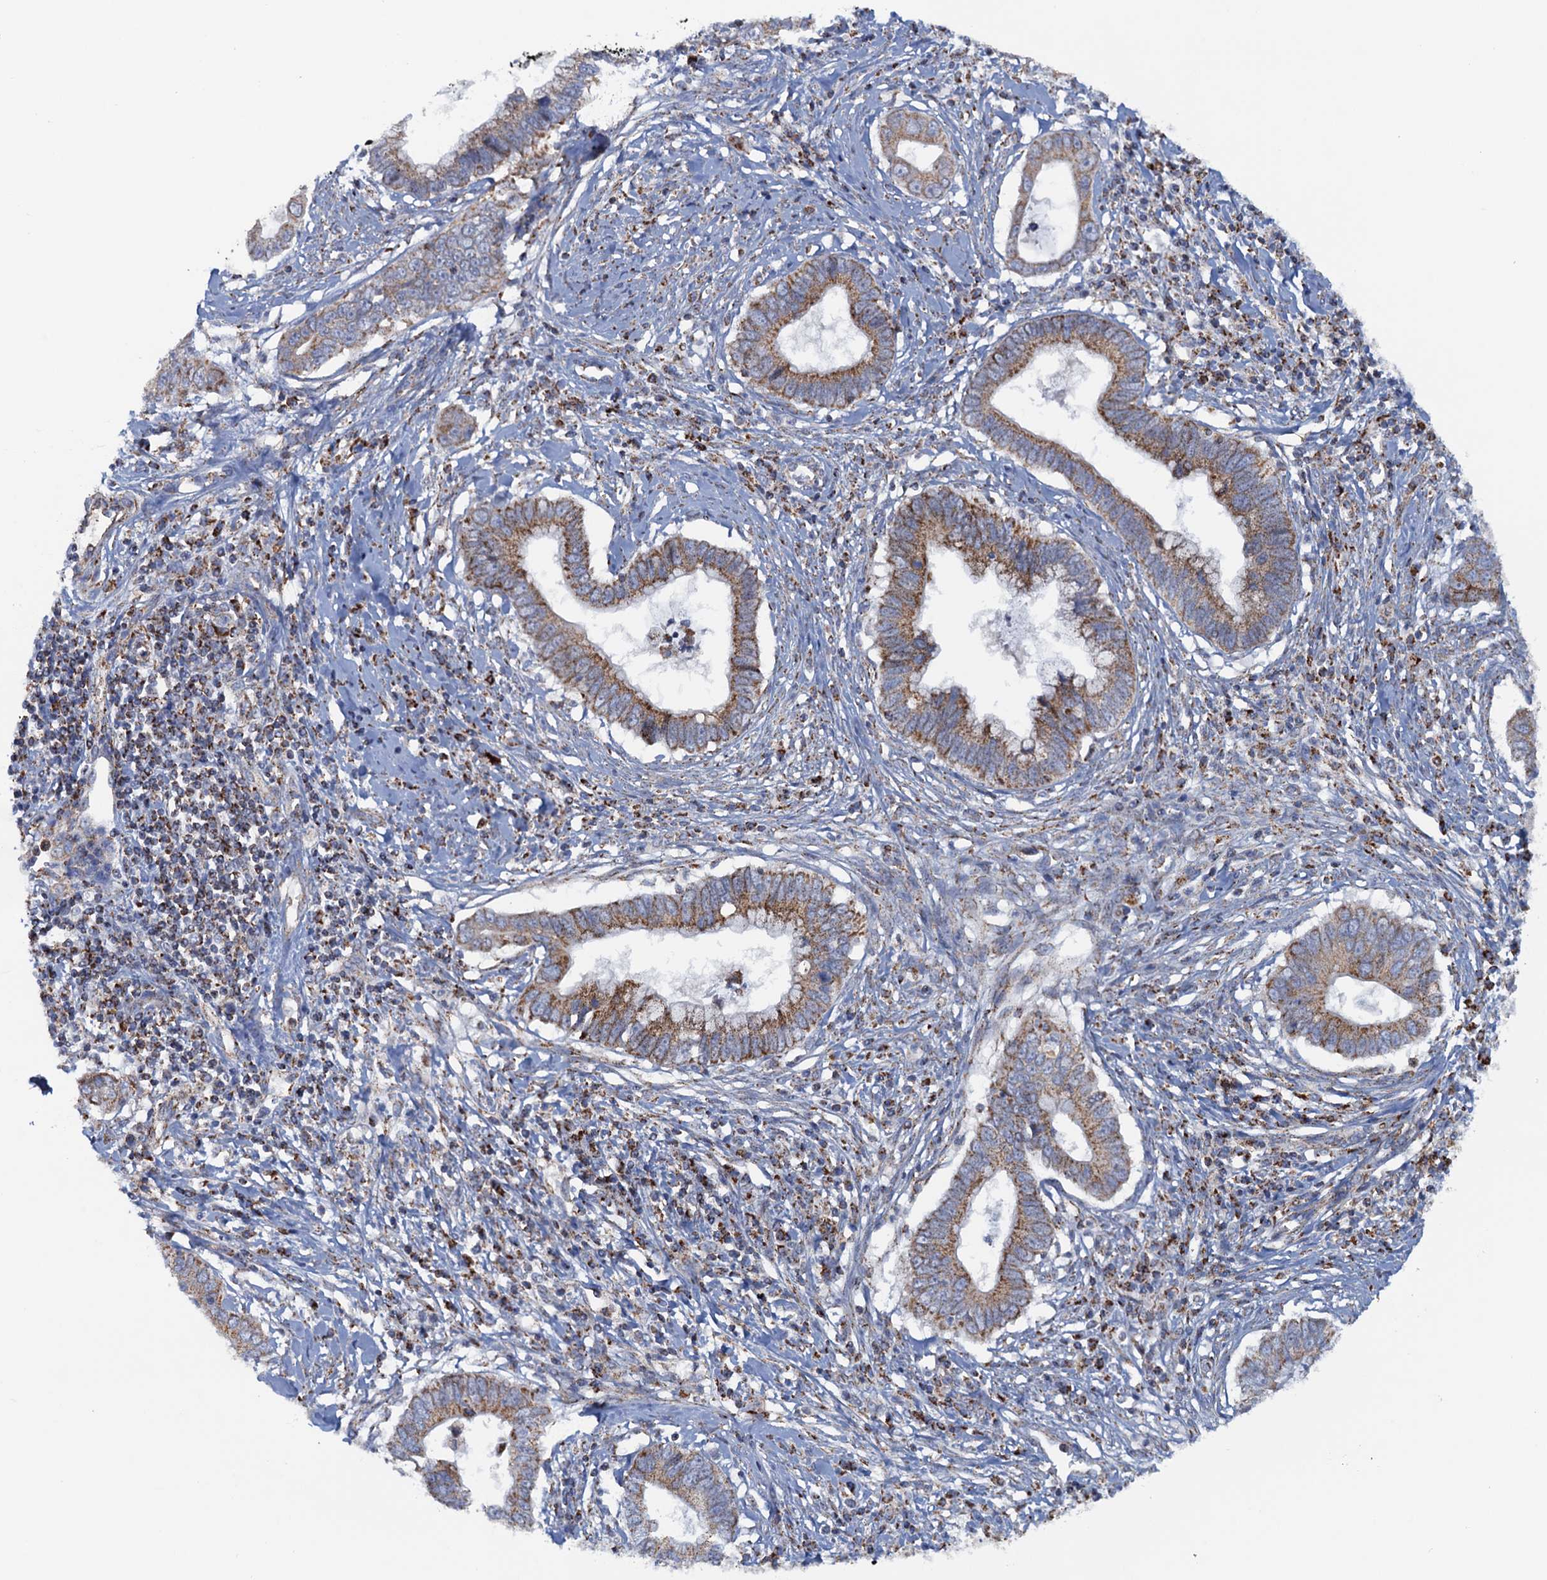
{"staining": {"intensity": "moderate", "quantity": ">75%", "location": "cytoplasmic/membranous"}, "tissue": "cervical cancer", "cell_type": "Tumor cells", "image_type": "cancer", "snomed": [{"axis": "morphology", "description": "Adenocarcinoma, NOS"}, {"axis": "topography", "description": "Cervix"}], "caption": "A histopathology image of cervical cancer stained for a protein exhibits moderate cytoplasmic/membranous brown staining in tumor cells.", "gene": "GTPBP3", "patient": {"sex": "female", "age": 44}}